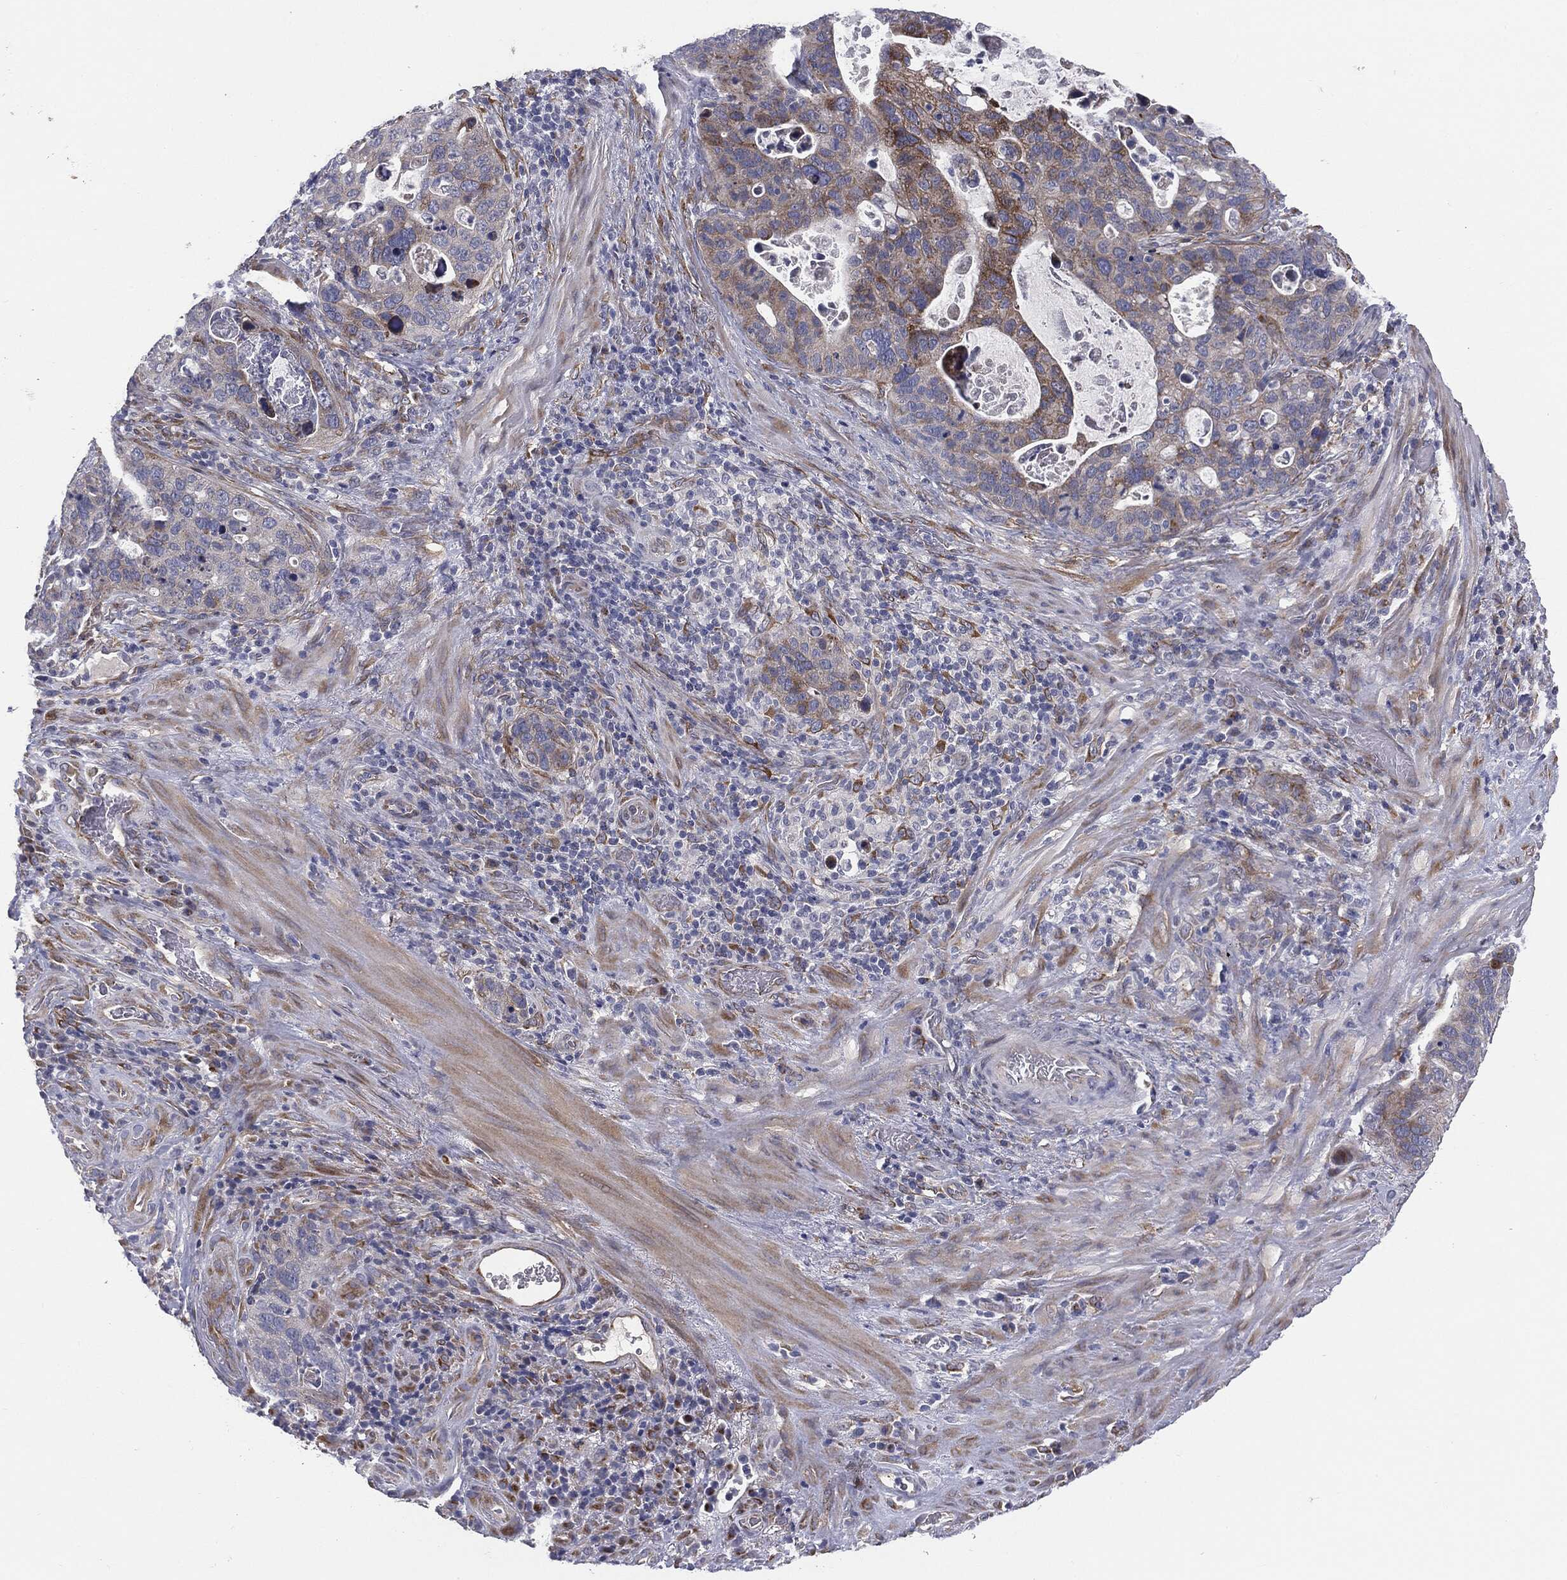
{"staining": {"intensity": "moderate", "quantity": "<25%", "location": "cytoplasmic/membranous"}, "tissue": "stomach cancer", "cell_type": "Tumor cells", "image_type": "cancer", "snomed": [{"axis": "morphology", "description": "Adenocarcinoma, NOS"}, {"axis": "topography", "description": "Stomach"}], "caption": "IHC of human stomach cancer (adenocarcinoma) demonstrates low levels of moderate cytoplasmic/membranous positivity in about <25% of tumor cells.", "gene": "KRT5", "patient": {"sex": "male", "age": 54}}